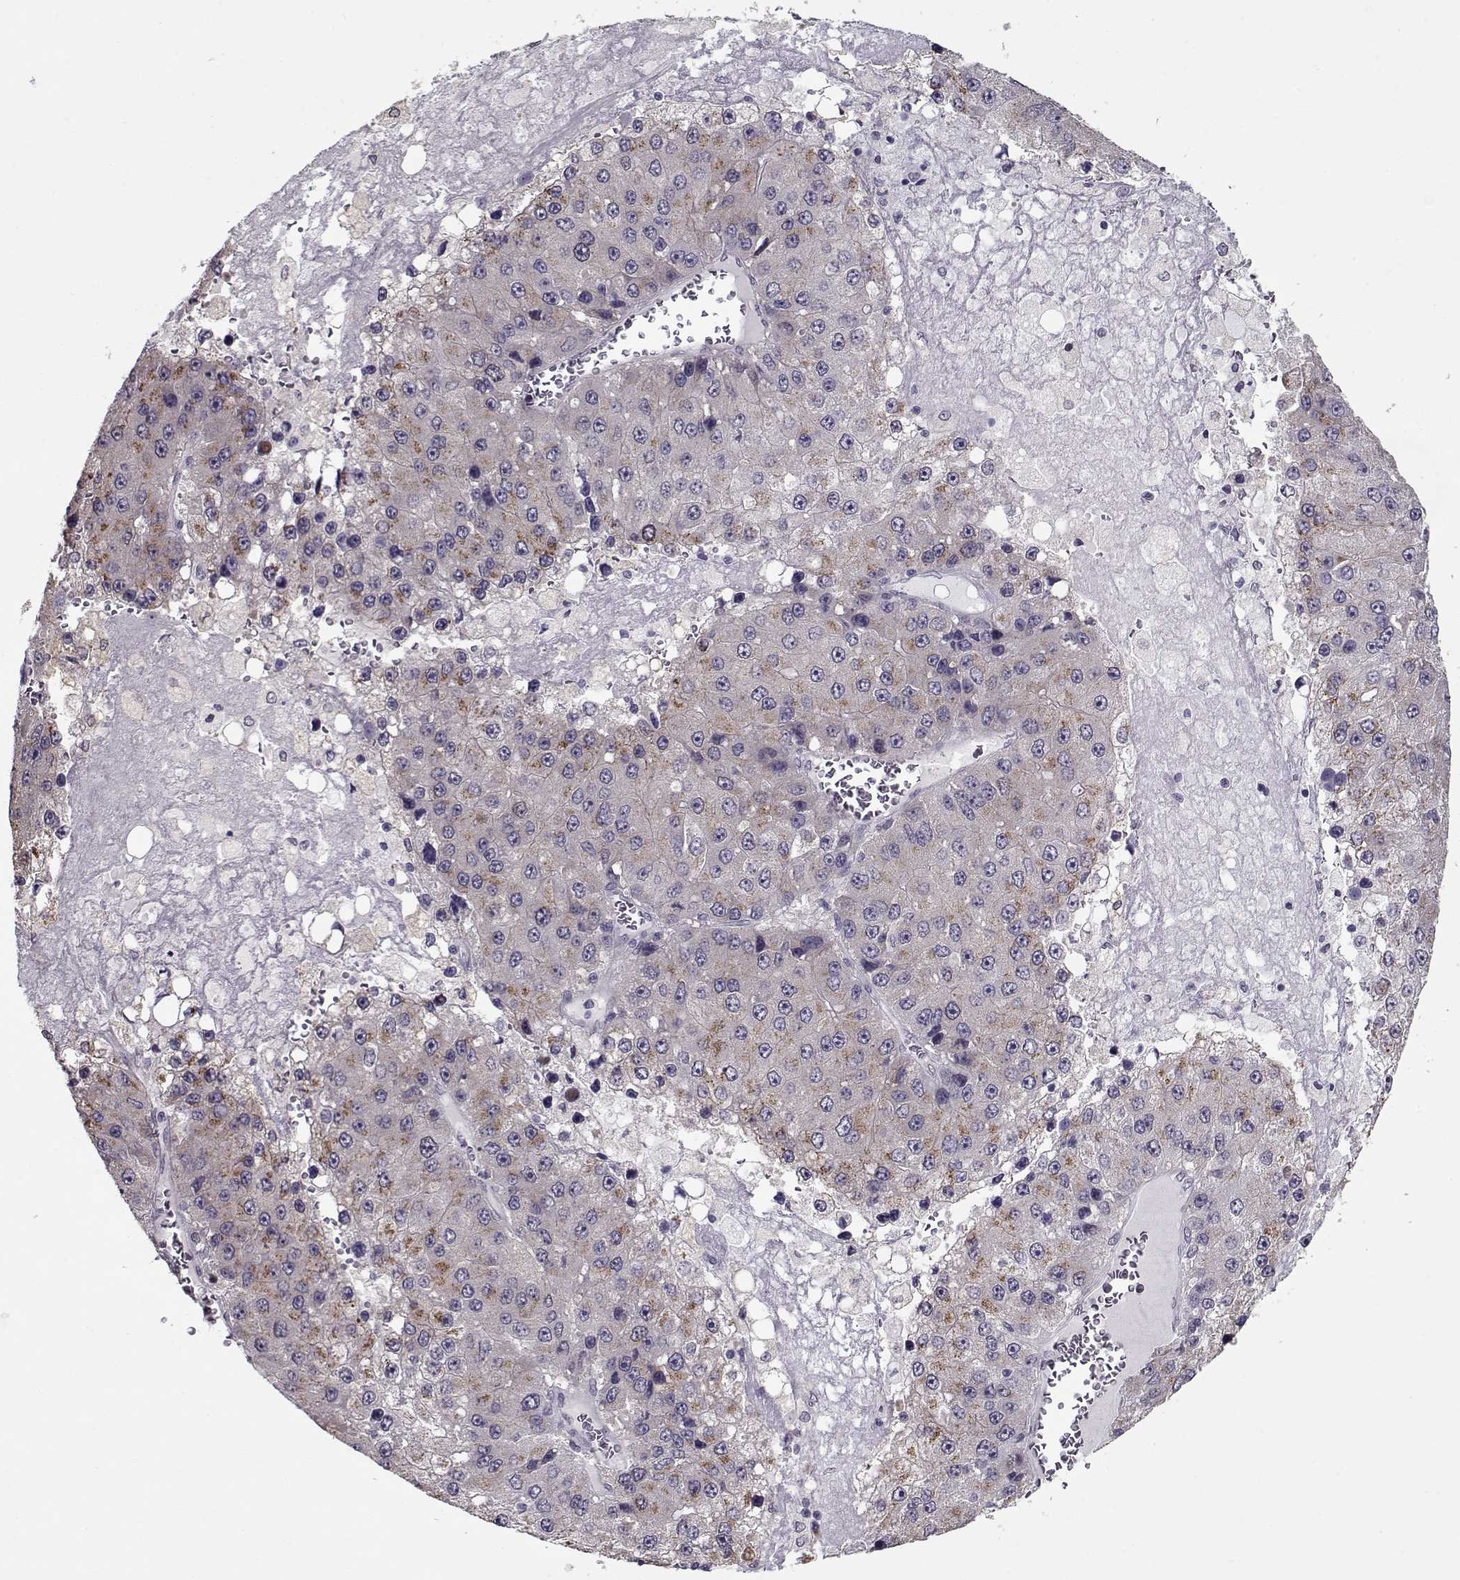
{"staining": {"intensity": "weak", "quantity": "25%-75%", "location": "cytoplasmic/membranous"}, "tissue": "liver cancer", "cell_type": "Tumor cells", "image_type": "cancer", "snomed": [{"axis": "morphology", "description": "Carcinoma, Hepatocellular, NOS"}, {"axis": "topography", "description": "Liver"}], "caption": "Tumor cells display weak cytoplasmic/membranous staining in about 25%-75% of cells in liver cancer.", "gene": "SEC16B", "patient": {"sex": "female", "age": 73}}